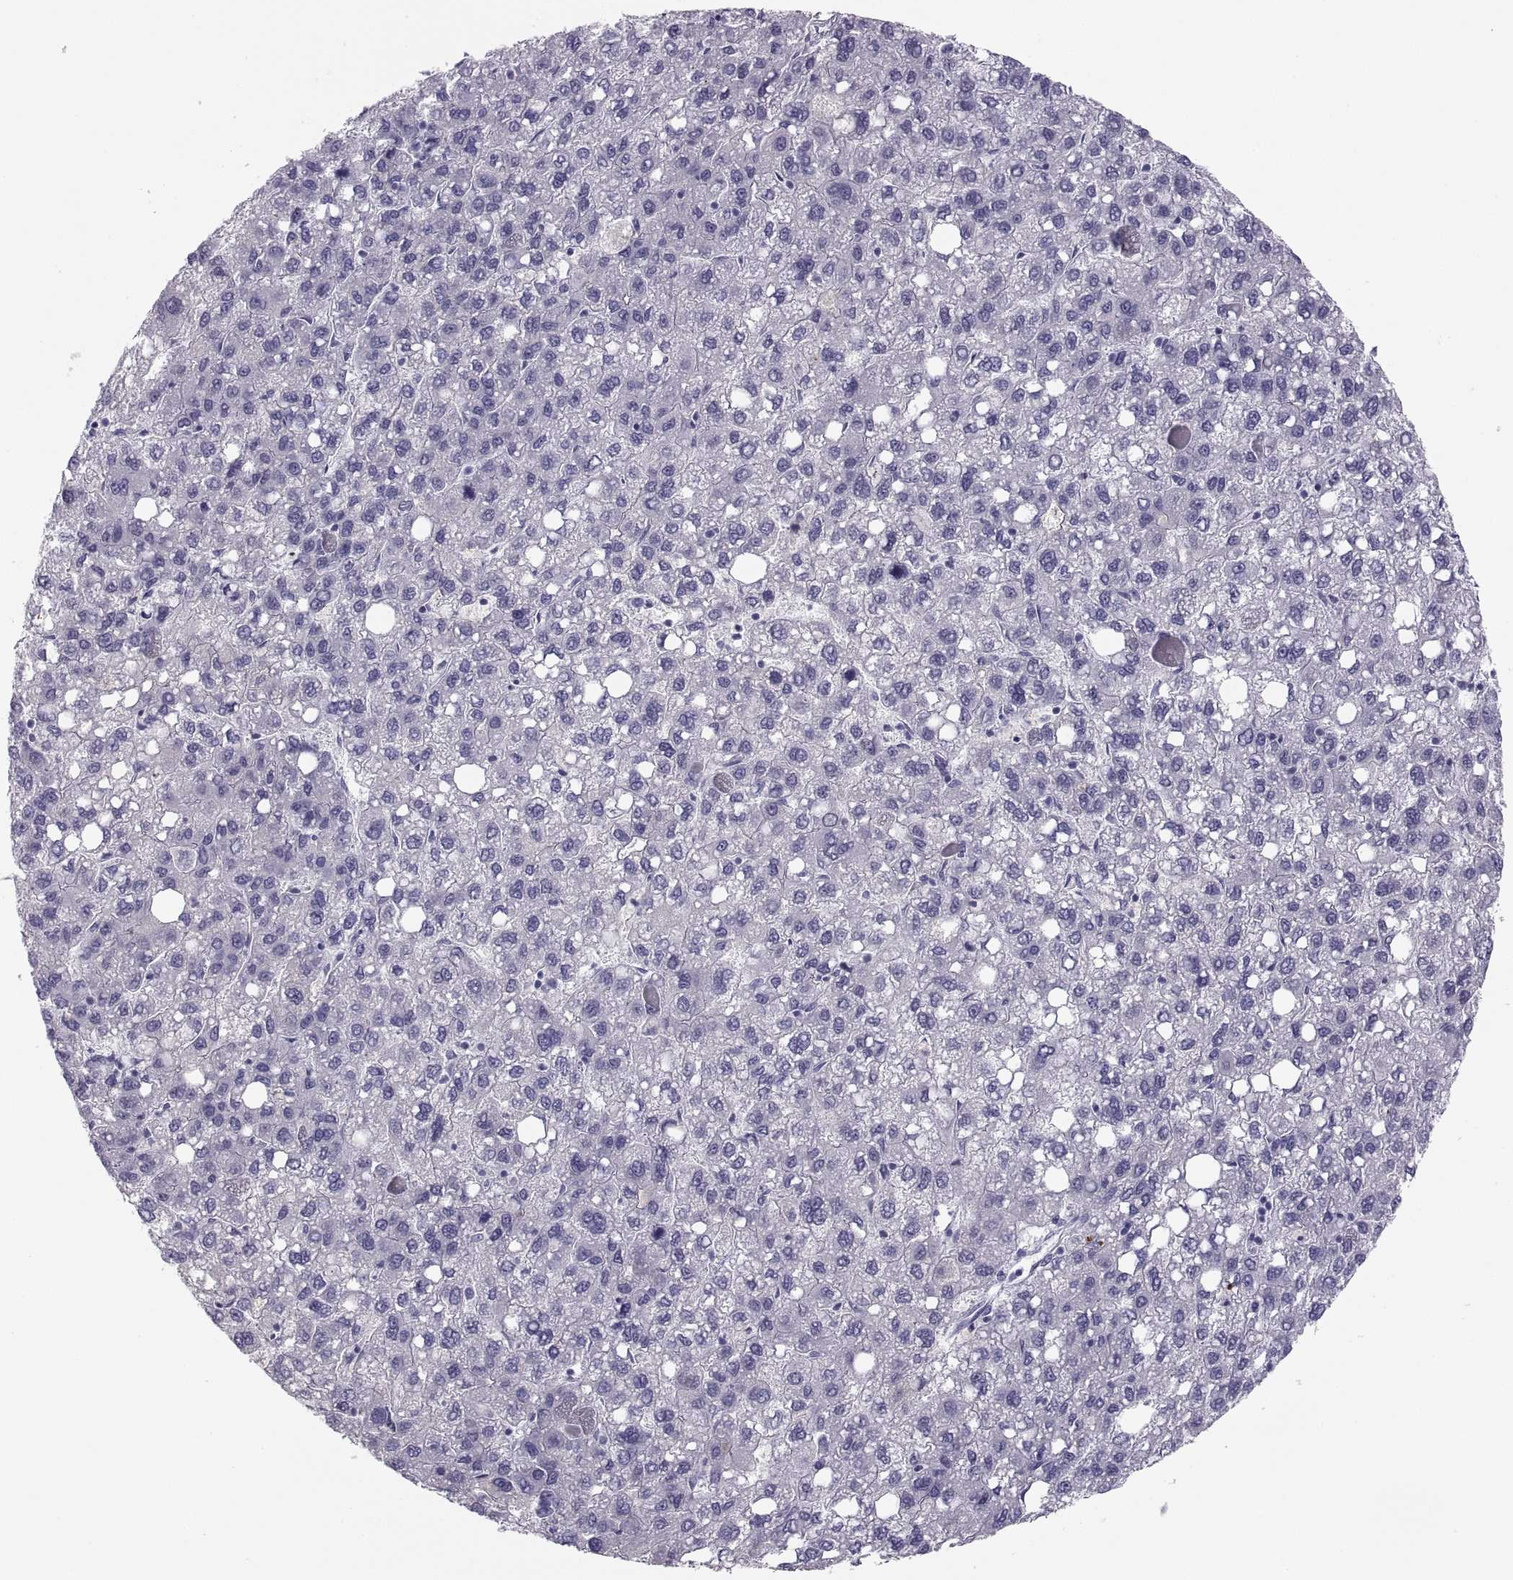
{"staining": {"intensity": "negative", "quantity": "none", "location": "none"}, "tissue": "liver cancer", "cell_type": "Tumor cells", "image_type": "cancer", "snomed": [{"axis": "morphology", "description": "Carcinoma, Hepatocellular, NOS"}, {"axis": "topography", "description": "Liver"}], "caption": "Immunohistochemical staining of human liver hepatocellular carcinoma shows no significant positivity in tumor cells.", "gene": "MAGEB2", "patient": {"sex": "female", "age": 82}}